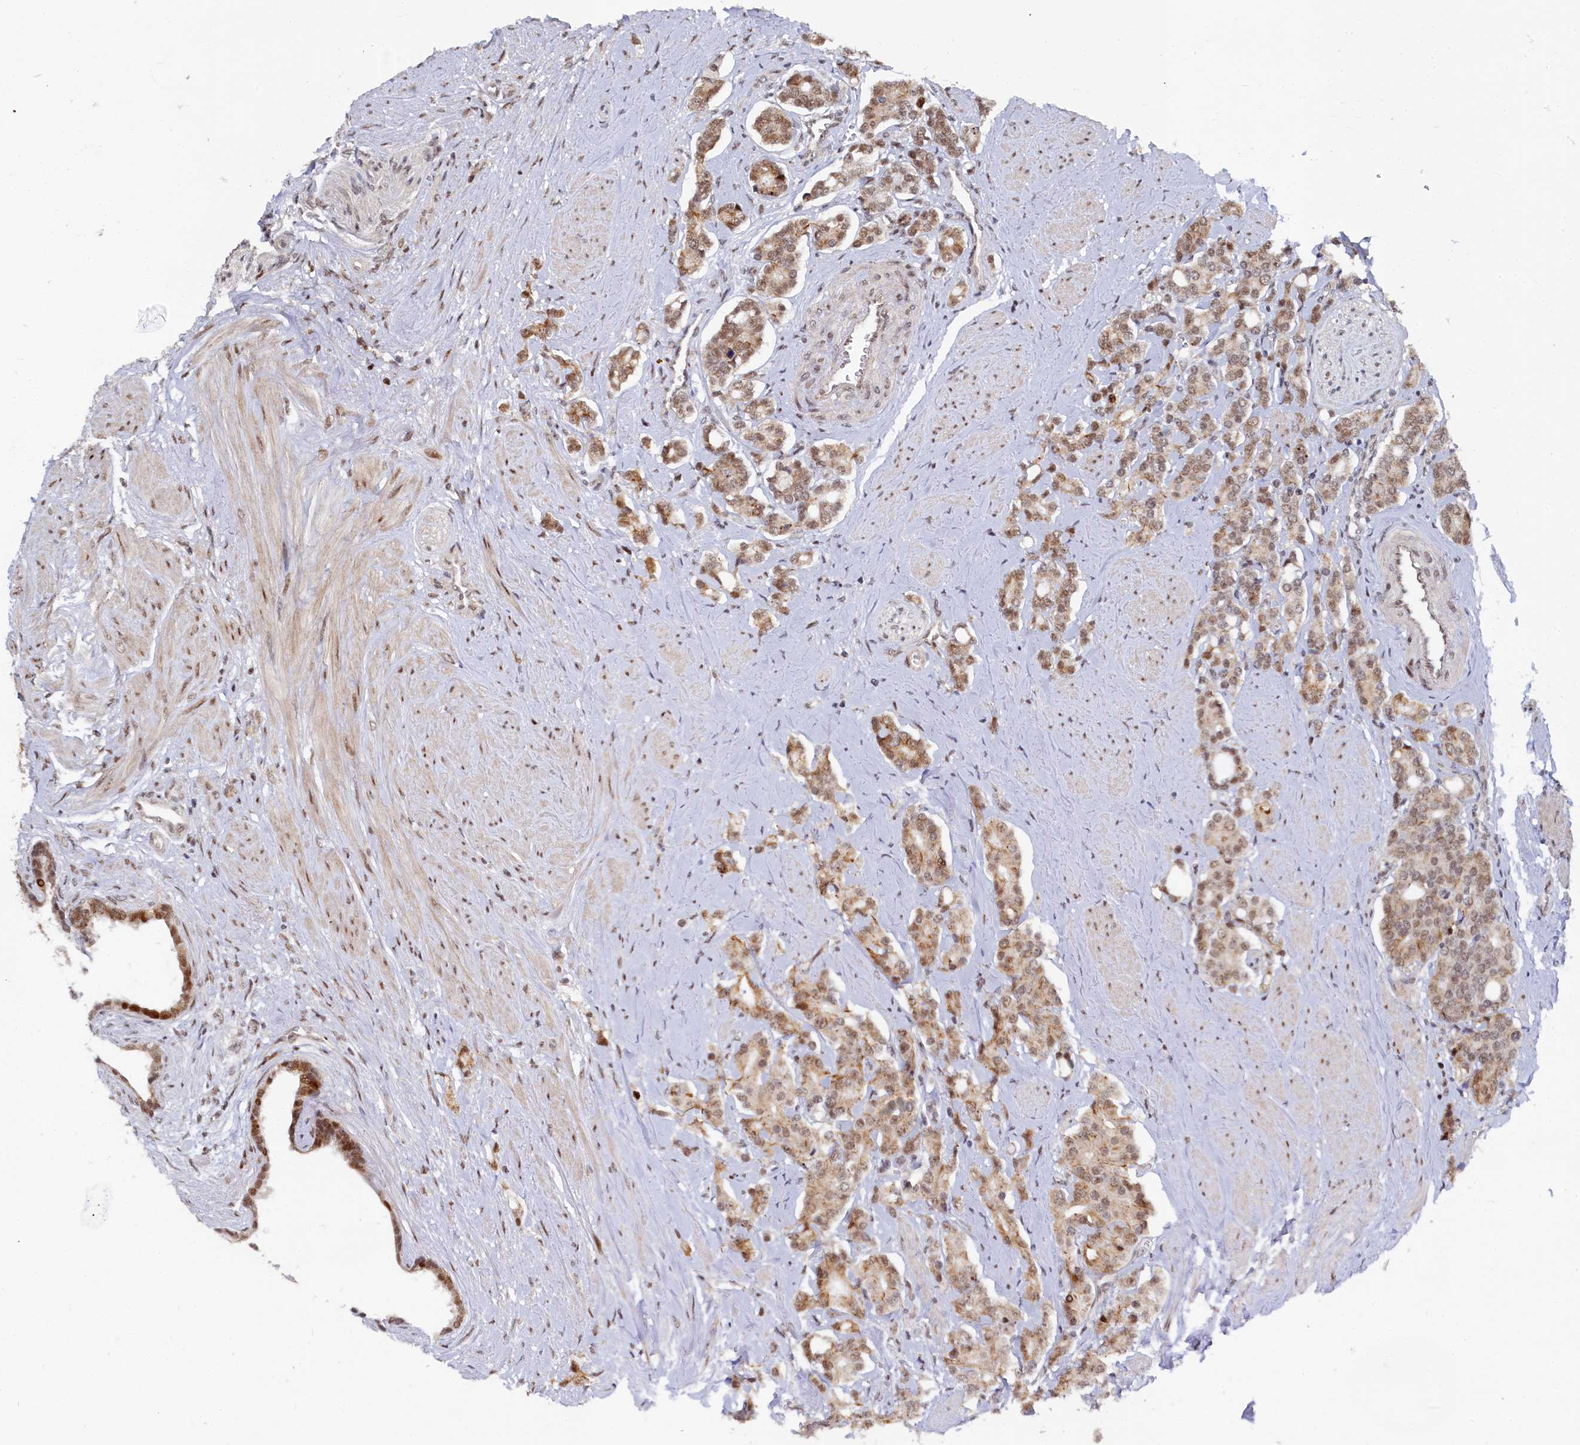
{"staining": {"intensity": "moderate", "quantity": ">75%", "location": "cytoplasmic/membranous,nuclear"}, "tissue": "prostate cancer", "cell_type": "Tumor cells", "image_type": "cancer", "snomed": [{"axis": "morphology", "description": "Adenocarcinoma, High grade"}, {"axis": "topography", "description": "Prostate"}], "caption": "This is a histology image of immunohistochemistry (IHC) staining of high-grade adenocarcinoma (prostate), which shows moderate expression in the cytoplasmic/membranous and nuclear of tumor cells.", "gene": "BUB3", "patient": {"sex": "male", "age": 62}}